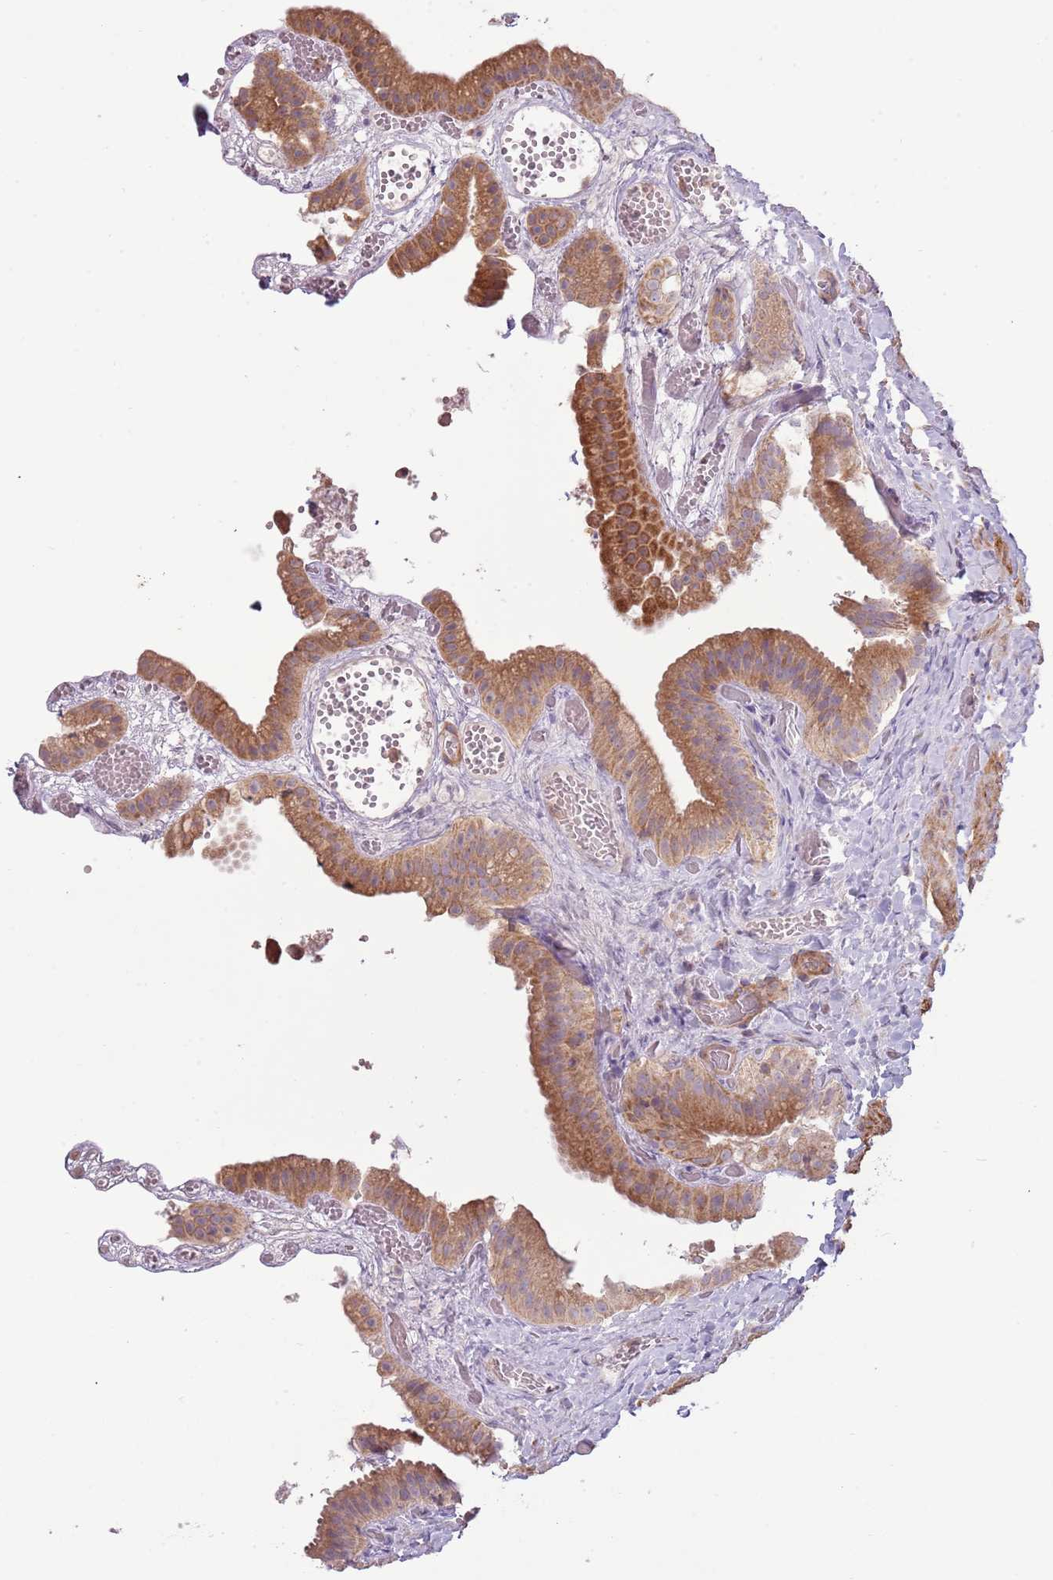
{"staining": {"intensity": "moderate", "quantity": ">75%", "location": "cytoplasmic/membranous"}, "tissue": "gallbladder", "cell_type": "Glandular cells", "image_type": "normal", "snomed": [{"axis": "morphology", "description": "Normal tissue, NOS"}, {"axis": "topography", "description": "Gallbladder"}], "caption": "A photomicrograph showing moderate cytoplasmic/membranous expression in about >75% of glandular cells in benign gallbladder, as visualized by brown immunohistochemical staining.", "gene": "DTD2", "patient": {"sex": "female", "age": 64}}